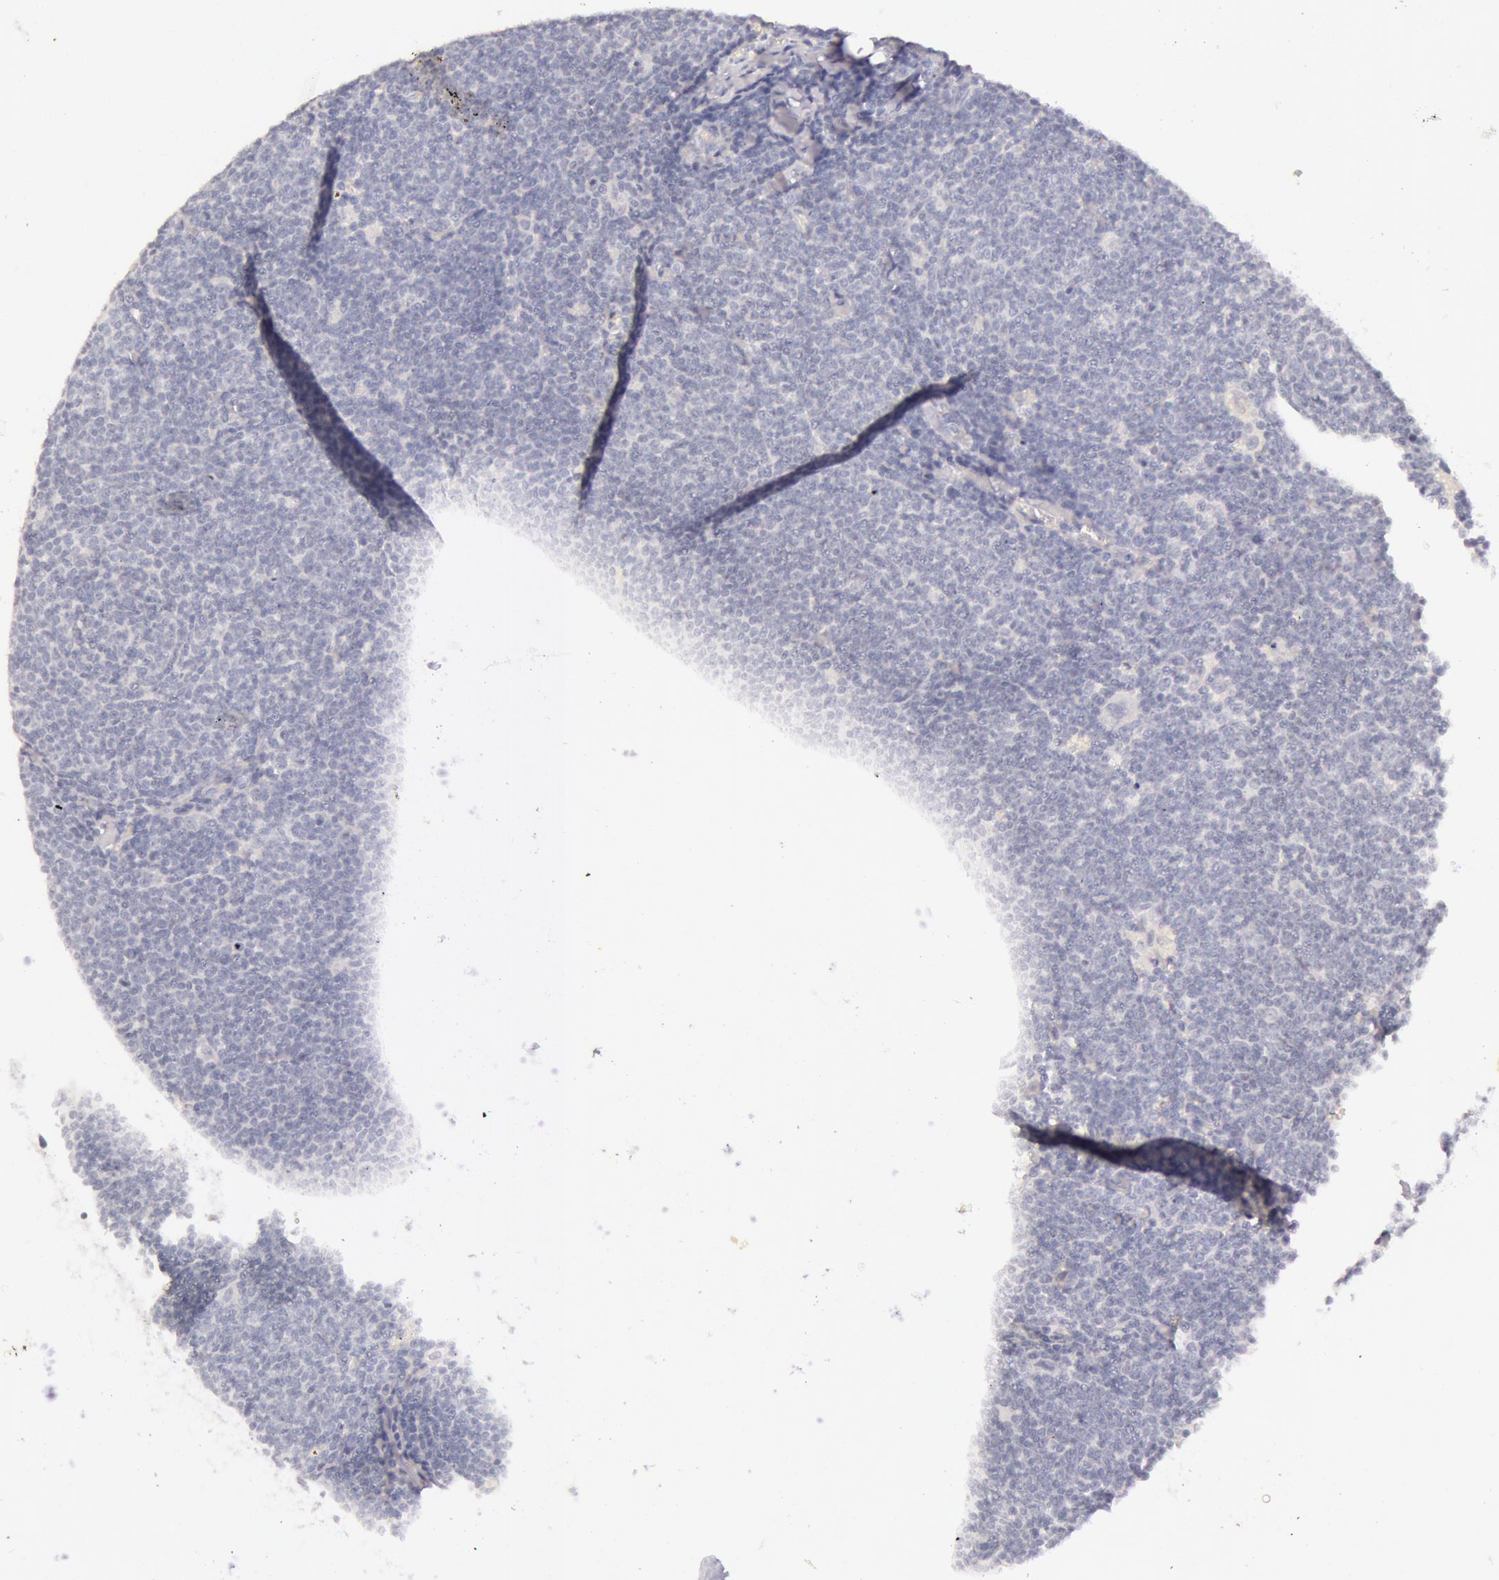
{"staining": {"intensity": "negative", "quantity": "none", "location": "none"}, "tissue": "lymphoma", "cell_type": "Tumor cells", "image_type": "cancer", "snomed": [{"axis": "morphology", "description": "Malignant lymphoma, non-Hodgkin's type, Low grade"}, {"axis": "topography", "description": "Lymph node"}], "caption": "This is a micrograph of immunohistochemistry (IHC) staining of lymphoma, which shows no positivity in tumor cells.", "gene": "RBMY1F", "patient": {"sex": "male", "age": 65}}